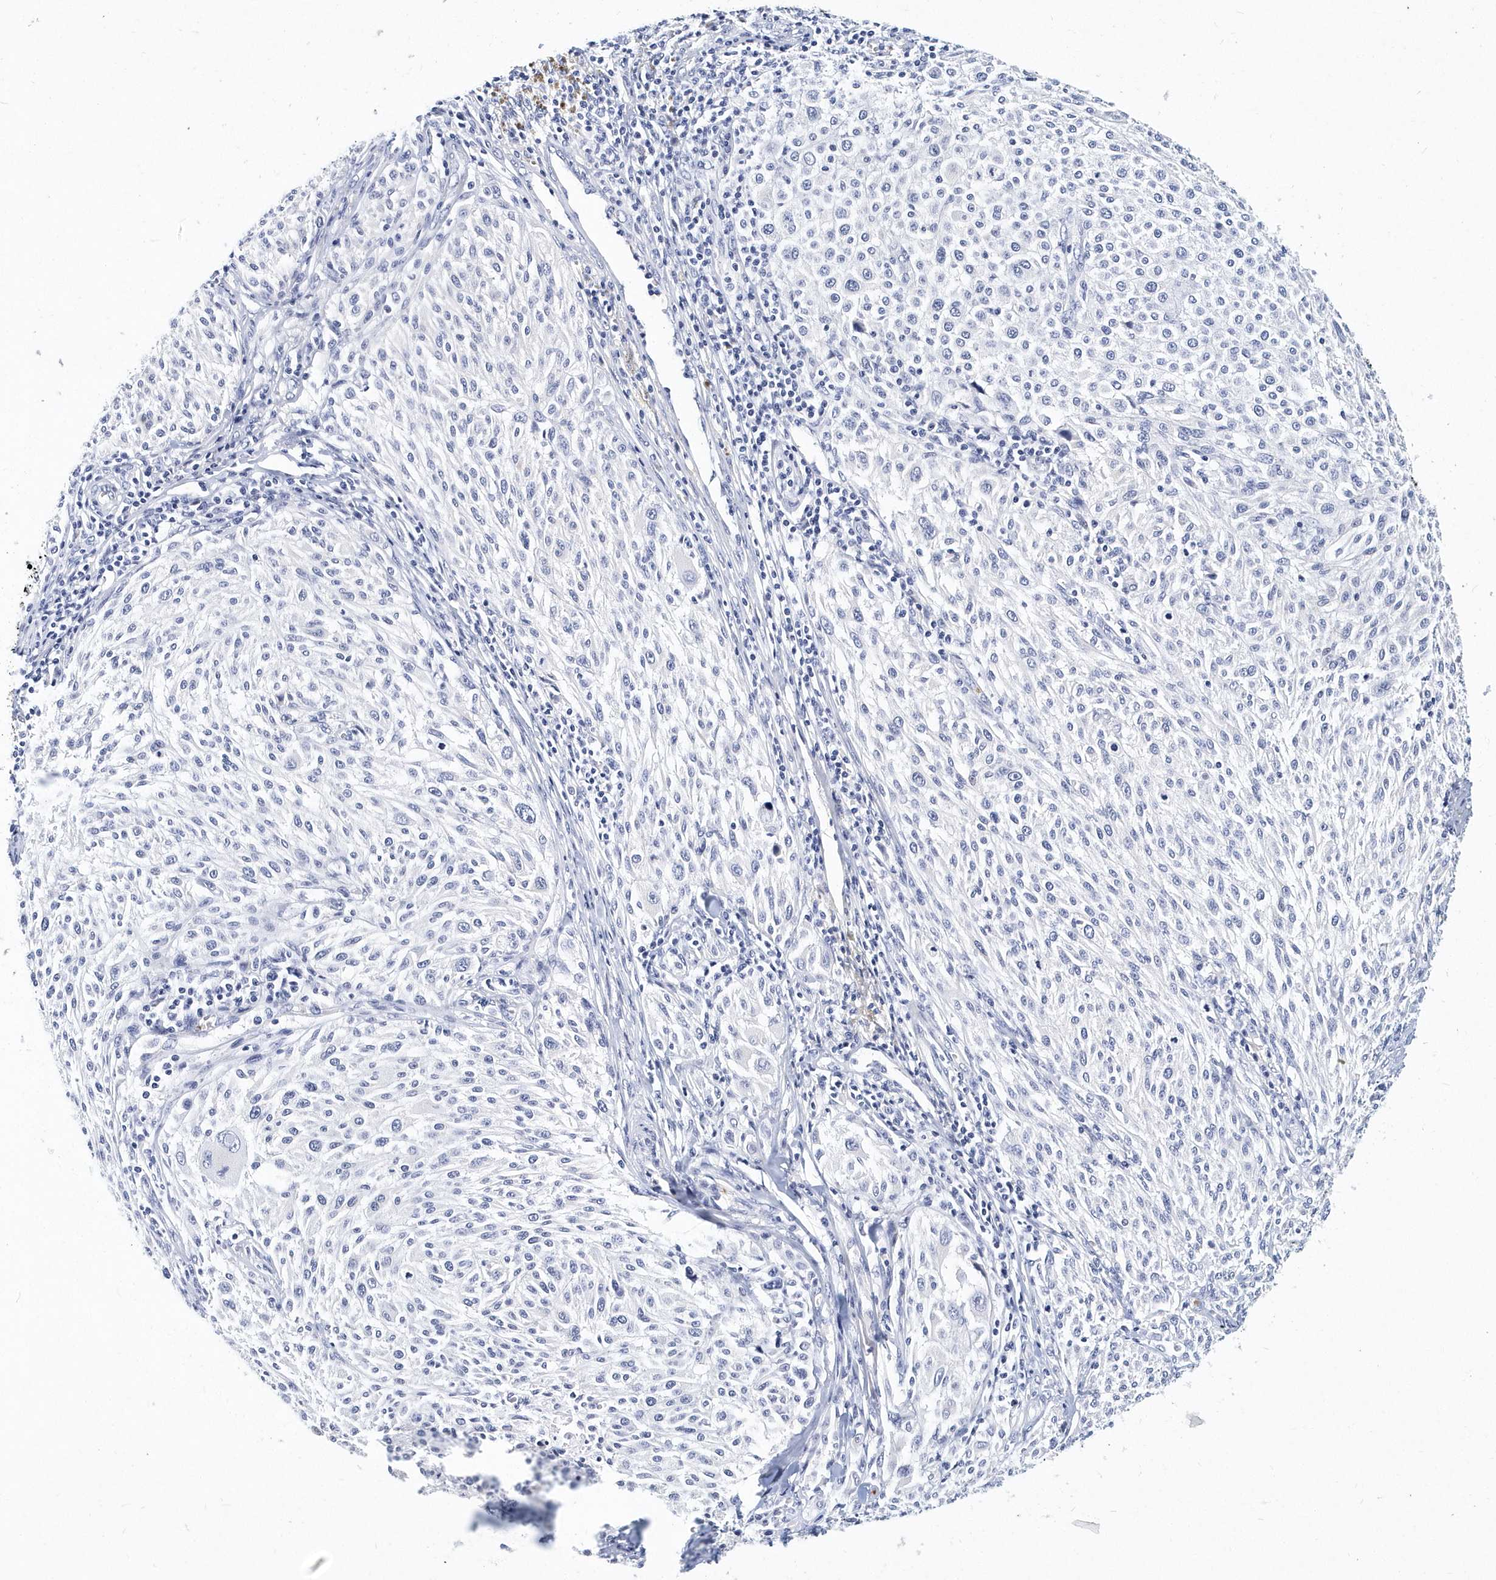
{"staining": {"intensity": "negative", "quantity": "none", "location": "none"}, "tissue": "melanoma", "cell_type": "Tumor cells", "image_type": "cancer", "snomed": [{"axis": "morphology", "description": "Malignant melanoma, NOS"}, {"axis": "topography", "description": "Skin of trunk"}], "caption": "There is no significant staining in tumor cells of melanoma. (DAB (3,3'-diaminobenzidine) immunohistochemistry, high magnification).", "gene": "ITGA2B", "patient": {"sex": "male", "age": 71}}